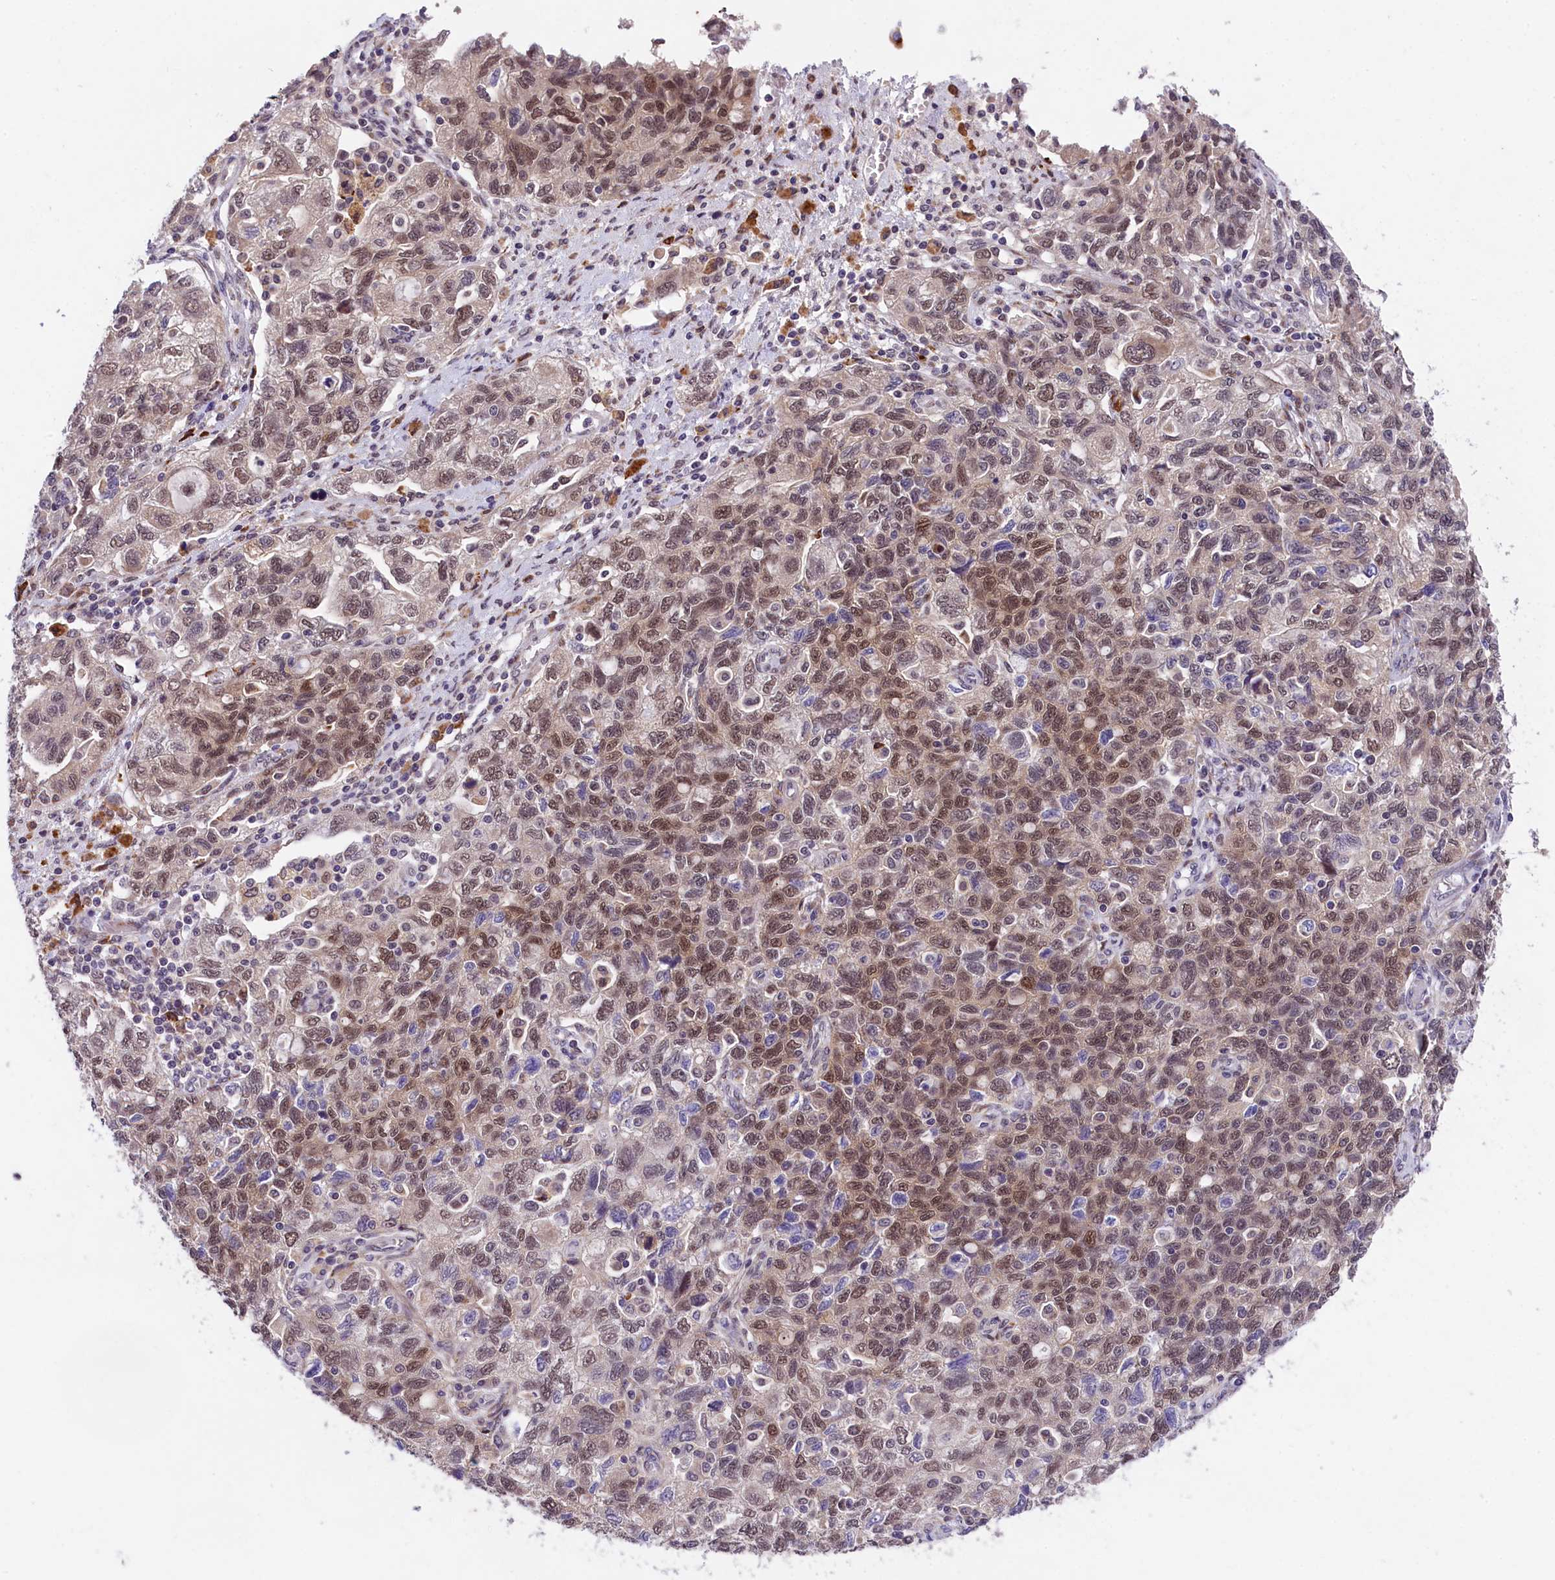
{"staining": {"intensity": "moderate", "quantity": ">75%", "location": "nuclear"}, "tissue": "ovarian cancer", "cell_type": "Tumor cells", "image_type": "cancer", "snomed": [{"axis": "morphology", "description": "Carcinoma, NOS"}, {"axis": "morphology", "description": "Cystadenocarcinoma, serous, NOS"}, {"axis": "topography", "description": "Ovary"}], "caption": "A brown stain shows moderate nuclear positivity of a protein in ovarian cancer (serous cystadenocarcinoma) tumor cells. (DAB = brown stain, brightfield microscopy at high magnification).", "gene": "FBXO45", "patient": {"sex": "female", "age": 69}}